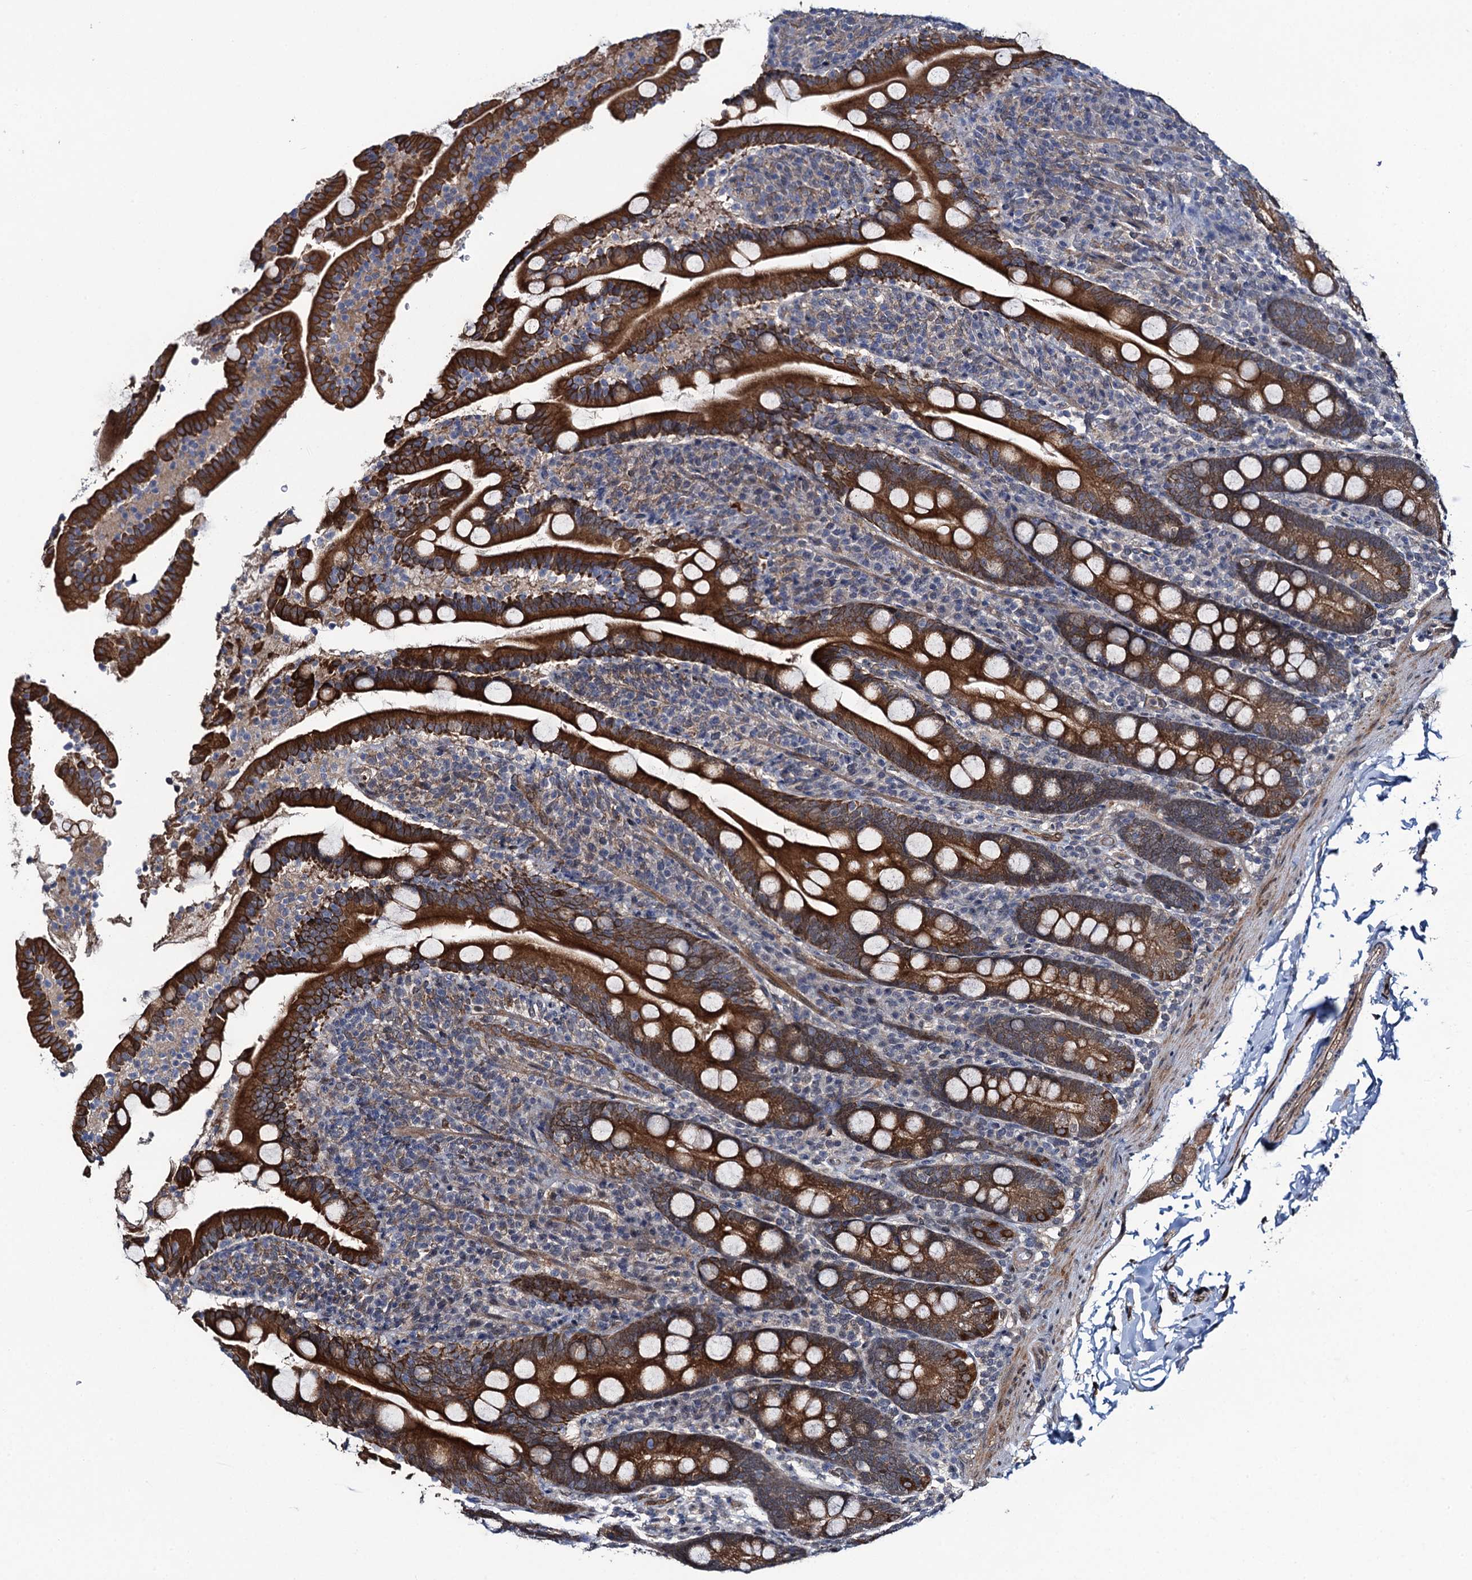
{"staining": {"intensity": "strong", "quantity": ">75%", "location": "cytoplasmic/membranous"}, "tissue": "duodenum", "cell_type": "Glandular cells", "image_type": "normal", "snomed": [{"axis": "morphology", "description": "Normal tissue, NOS"}, {"axis": "topography", "description": "Duodenum"}], "caption": "Immunohistochemistry (DAB (3,3'-diaminobenzidine)) staining of normal duodenum displays strong cytoplasmic/membranous protein expression in approximately >75% of glandular cells.", "gene": "EVX2", "patient": {"sex": "male", "age": 35}}